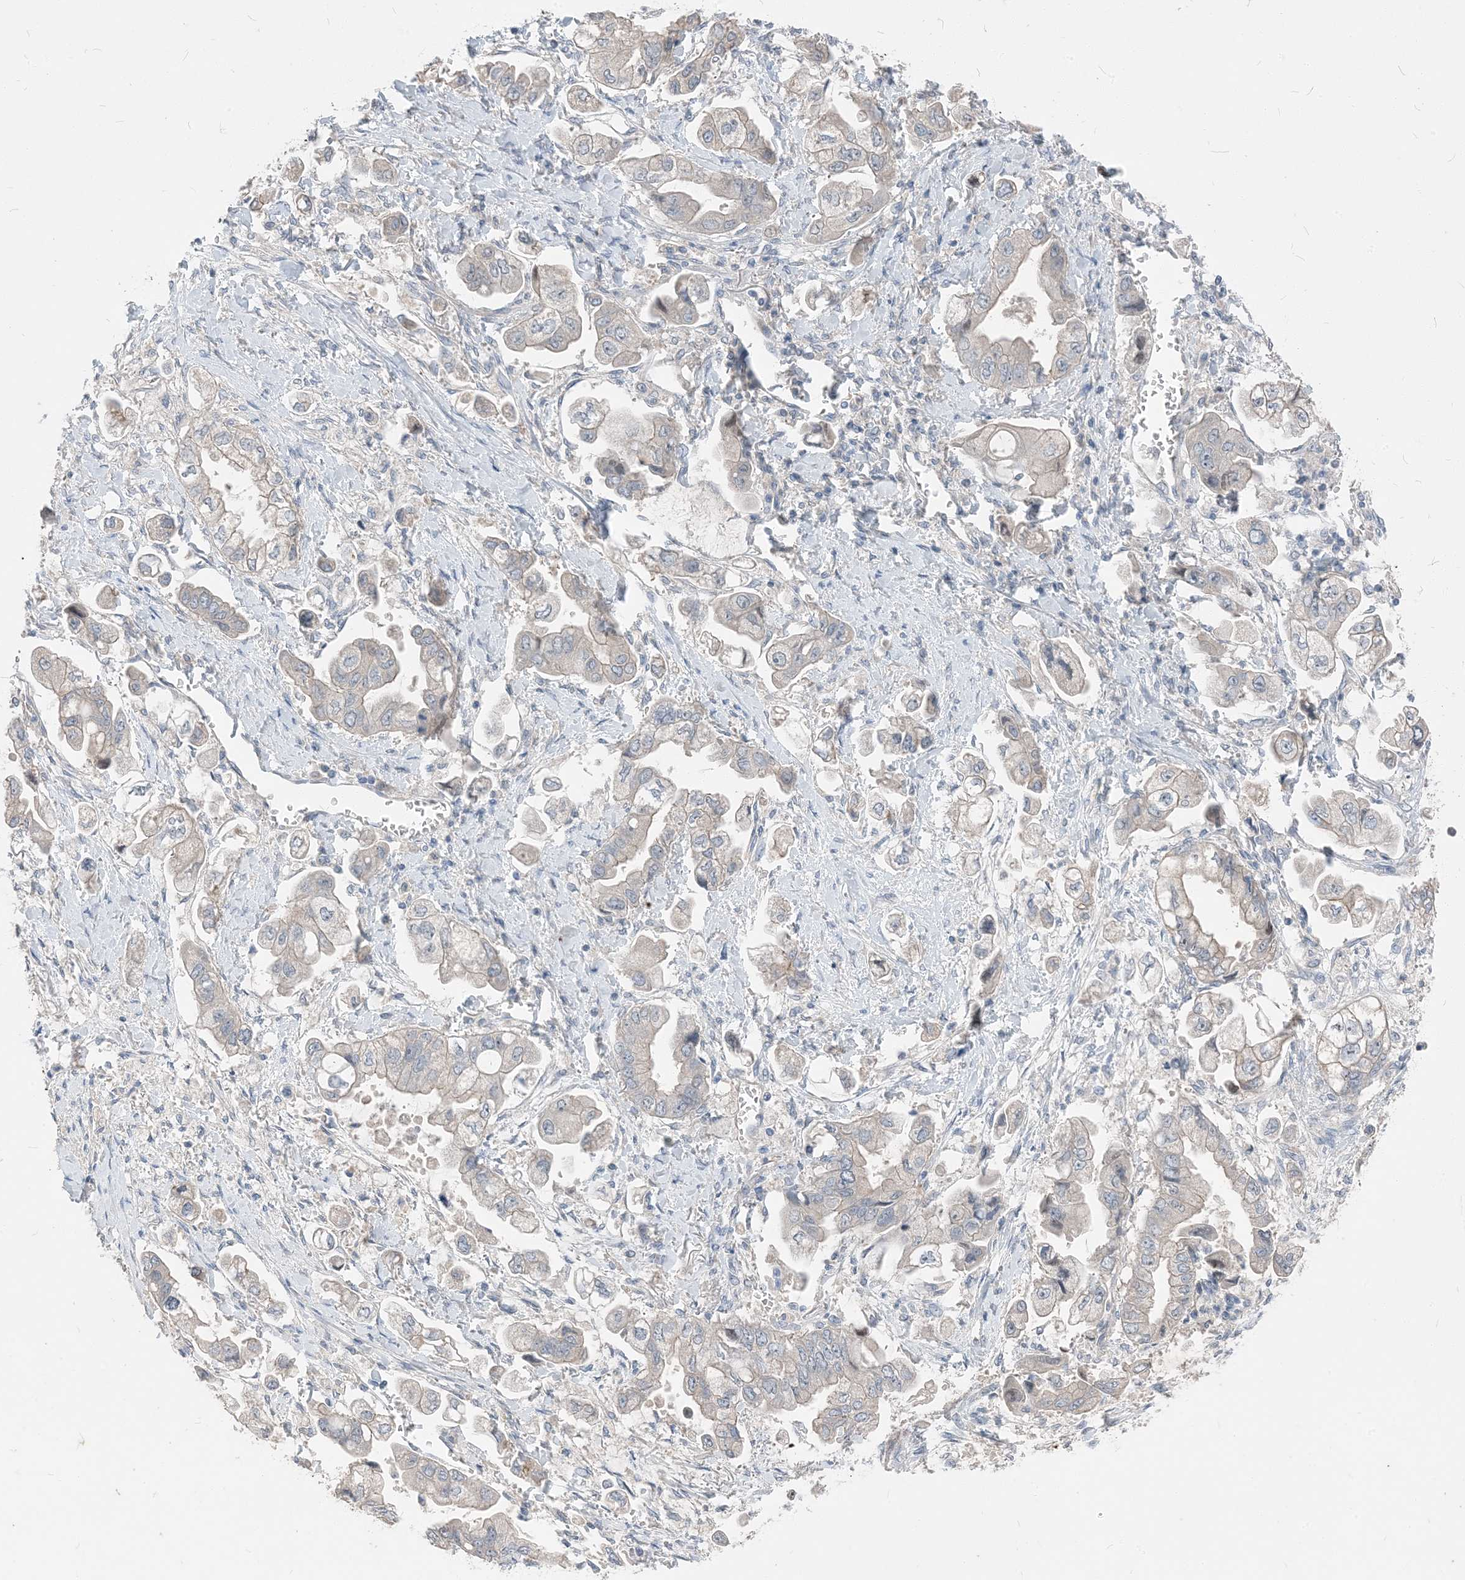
{"staining": {"intensity": "negative", "quantity": "none", "location": "none"}, "tissue": "stomach cancer", "cell_type": "Tumor cells", "image_type": "cancer", "snomed": [{"axis": "morphology", "description": "Adenocarcinoma, NOS"}, {"axis": "topography", "description": "Stomach"}], "caption": "This photomicrograph is of stomach cancer (adenocarcinoma) stained with immunohistochemistry to label a protein in brown with the nuclei are counter-stained blue. There is no staining in tumor cells.", "gene": "NCOA7", "patient": {"sex": "male", "age": 62}}